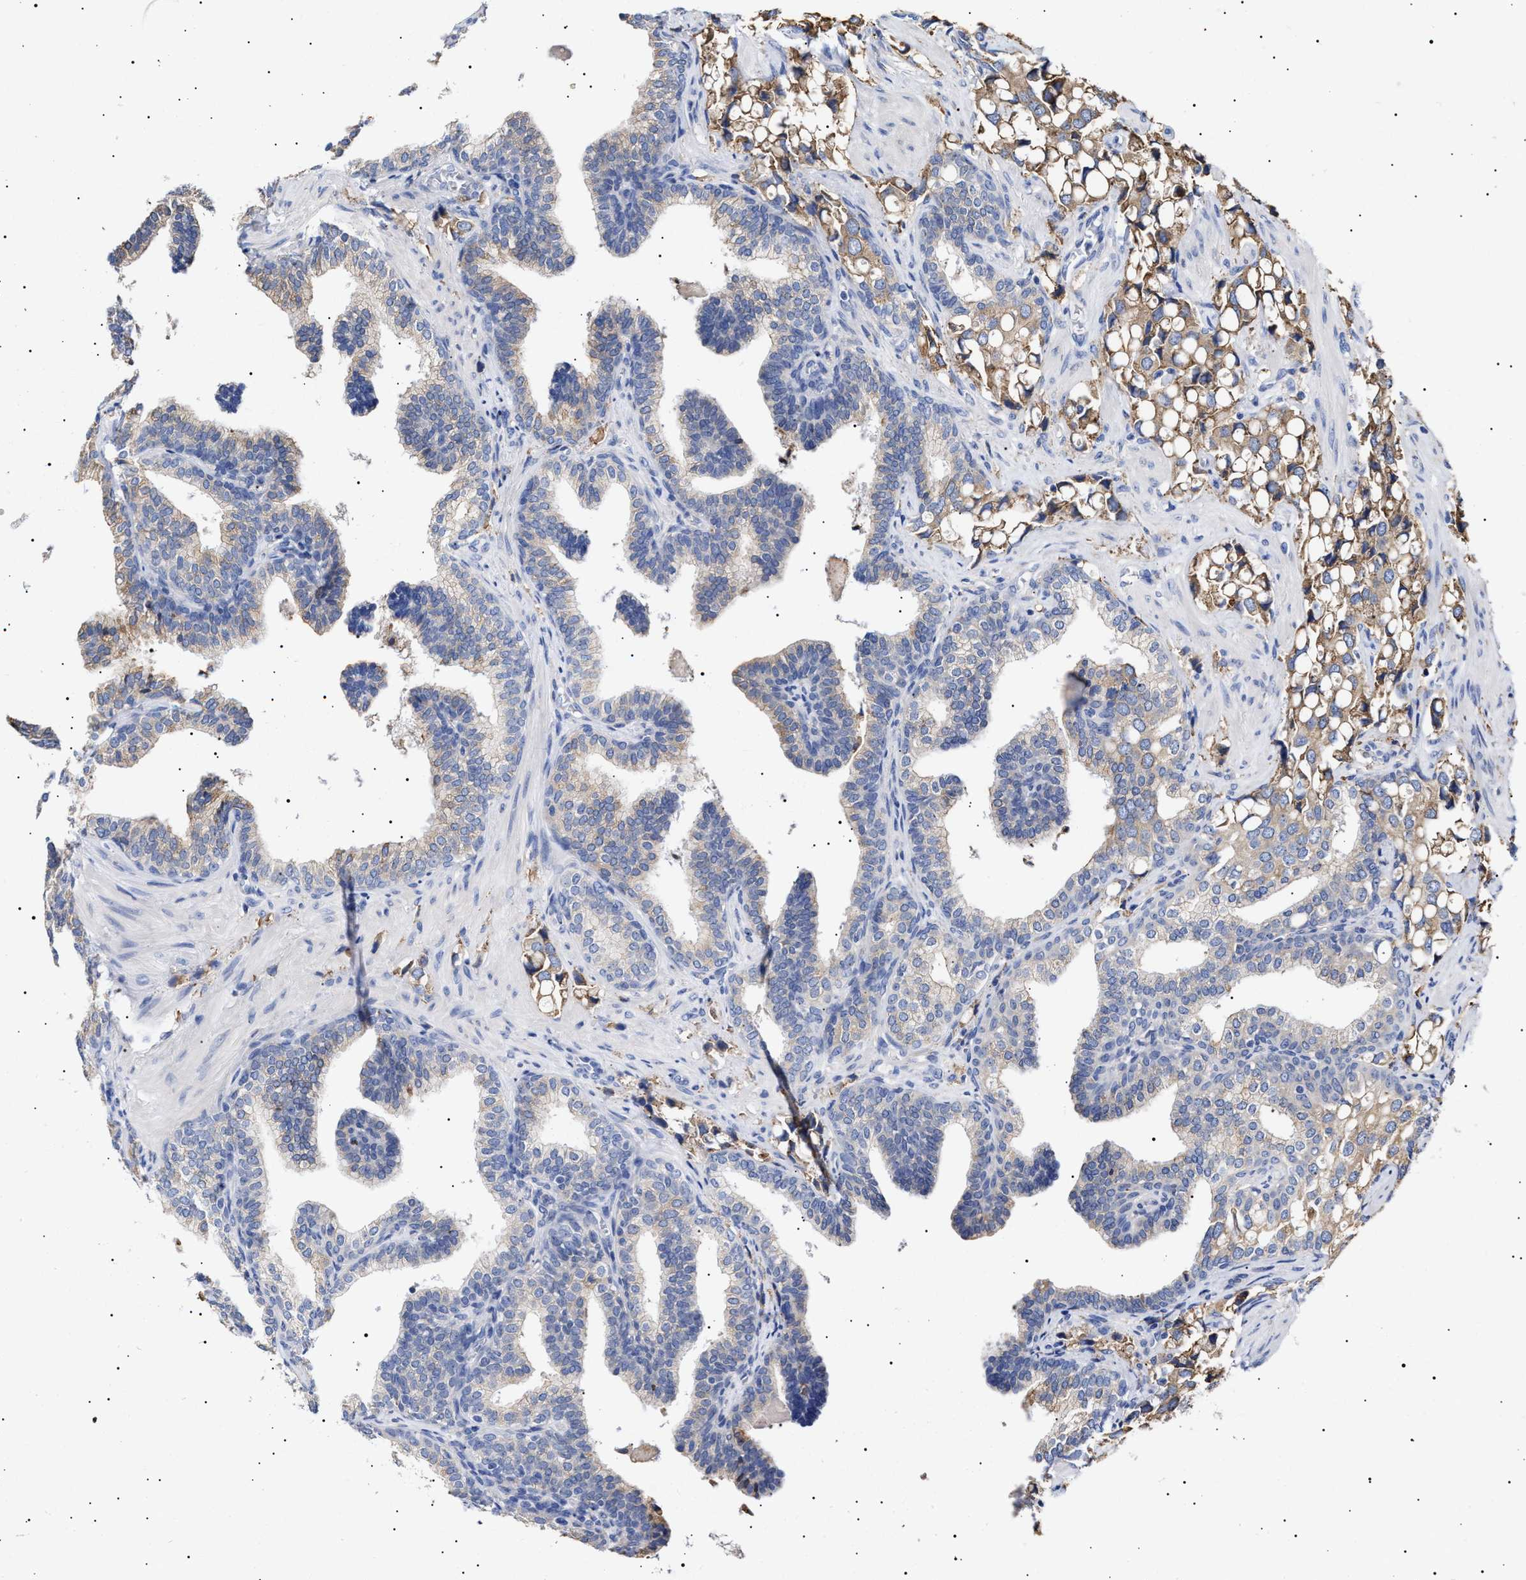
{"staining": {"intensity": "moderate", "quantity": ">75%", "location": "cytoplasmic/membranous"}, "tissue": "prostate cancer", "cell_type": "Tumor cells", "image_type": "cancer", "snomed": [{"axis": "morphology", "description": "Adenocarcinoma, High grade"}, {"axis": "topography", "description": "Prostate"}], "caption": "Human prostate high-grade adenocarcinoma stained with a brown dye reveals moderate cytoplasmic/membranous positive positivity in about >75% of tumor cells.", "gene": "ERCC6L2", "patient": {"sex": "male", "age": 52}}